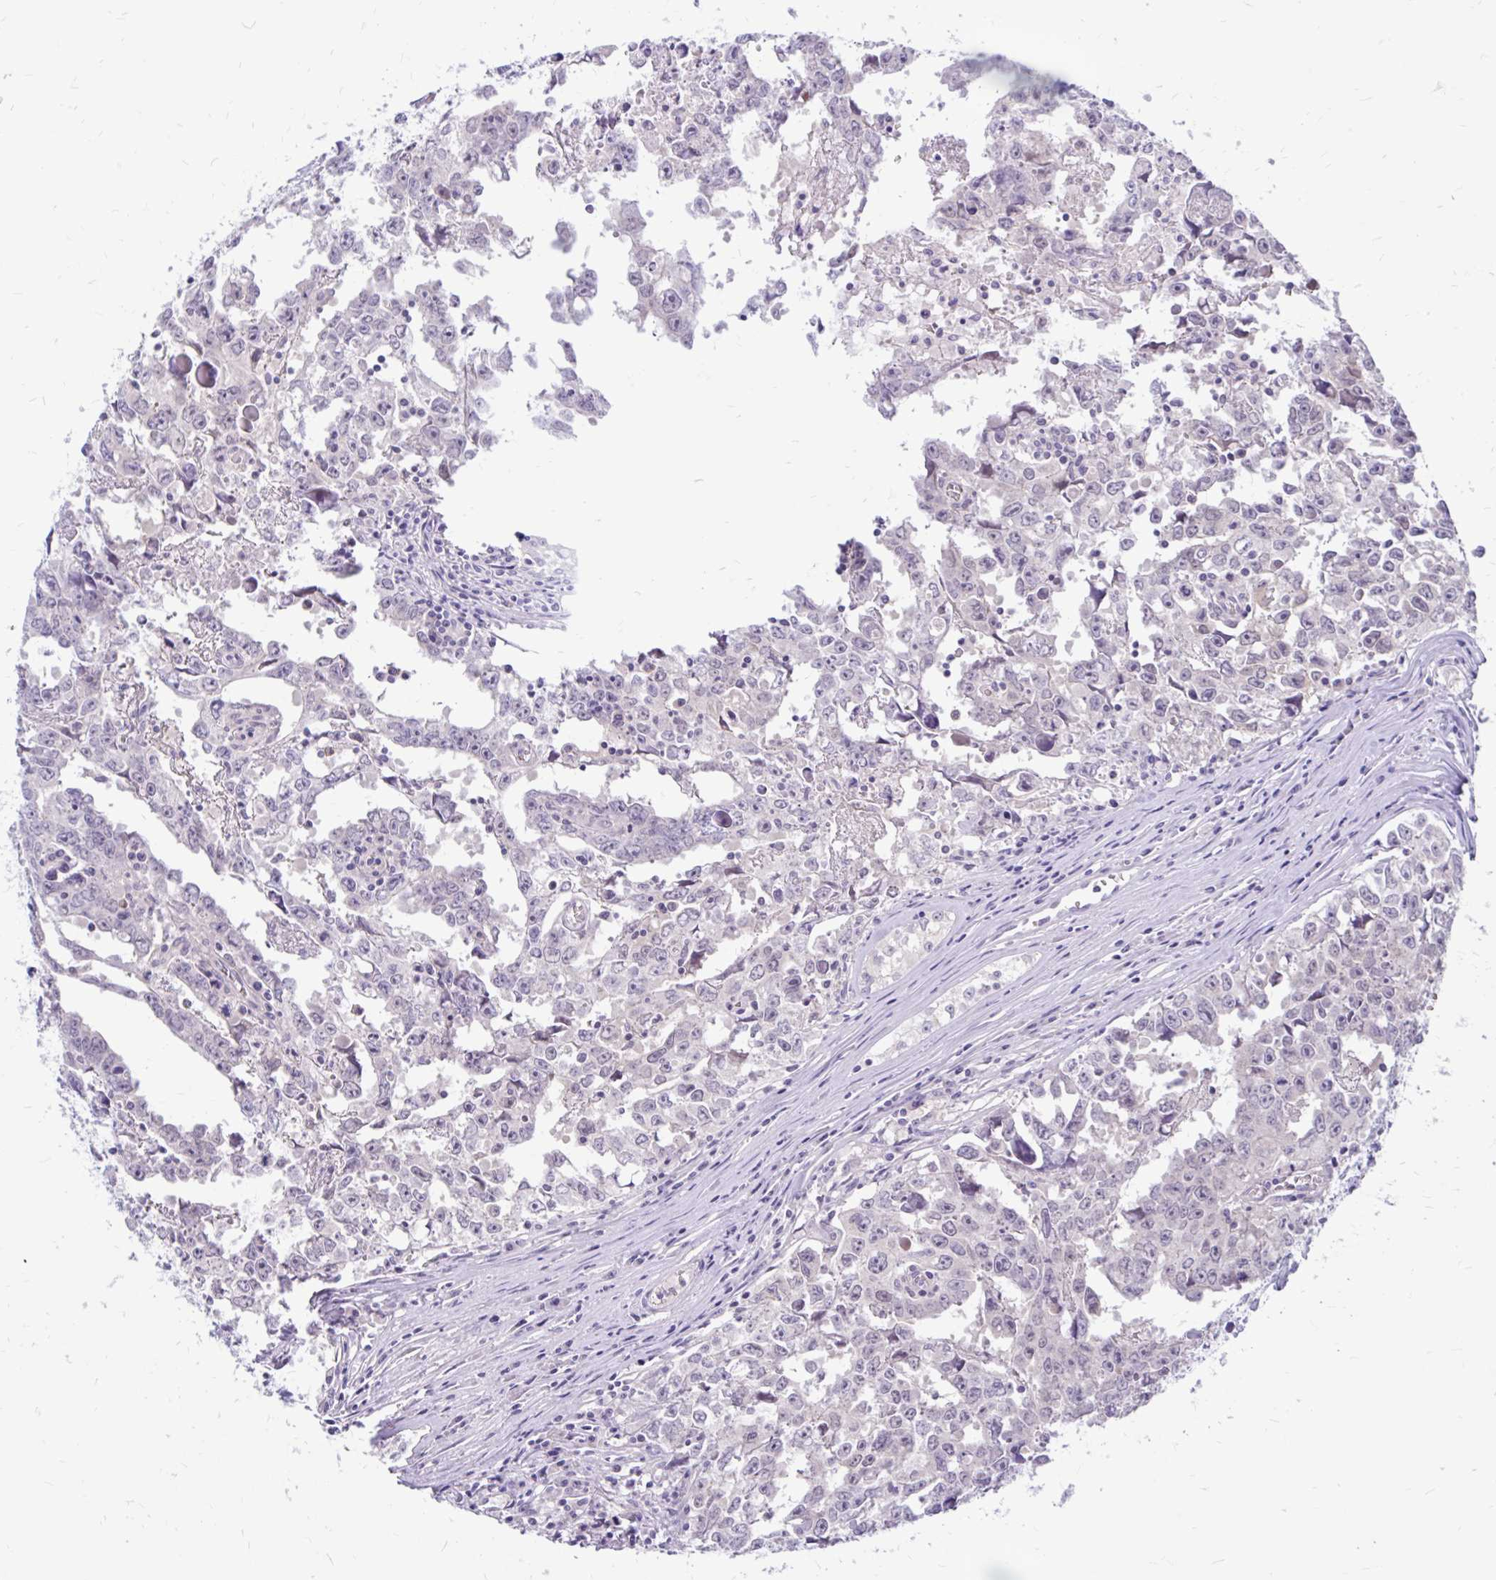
{"staining": {"intensity": "negative", "quantity": "none", "location": "none"}, "tissue": "testis cancer", "cell_type": "Tumor cells", "image_type": "cancer", "snomed": [{"axis": "morphology", "description": "Carcinoma, Embryonal, NOS"}, {"axis": "topography", "description": "Testis"}], "caption": "High magnification brightfield microscopy of testis cancer stained with DAB (brown) and counterstained with hematoxylin (blue): tumor cells show no significant expression.", "gene": "MAP1LC3A", "patient": {"sex": "male", "age": 22}}